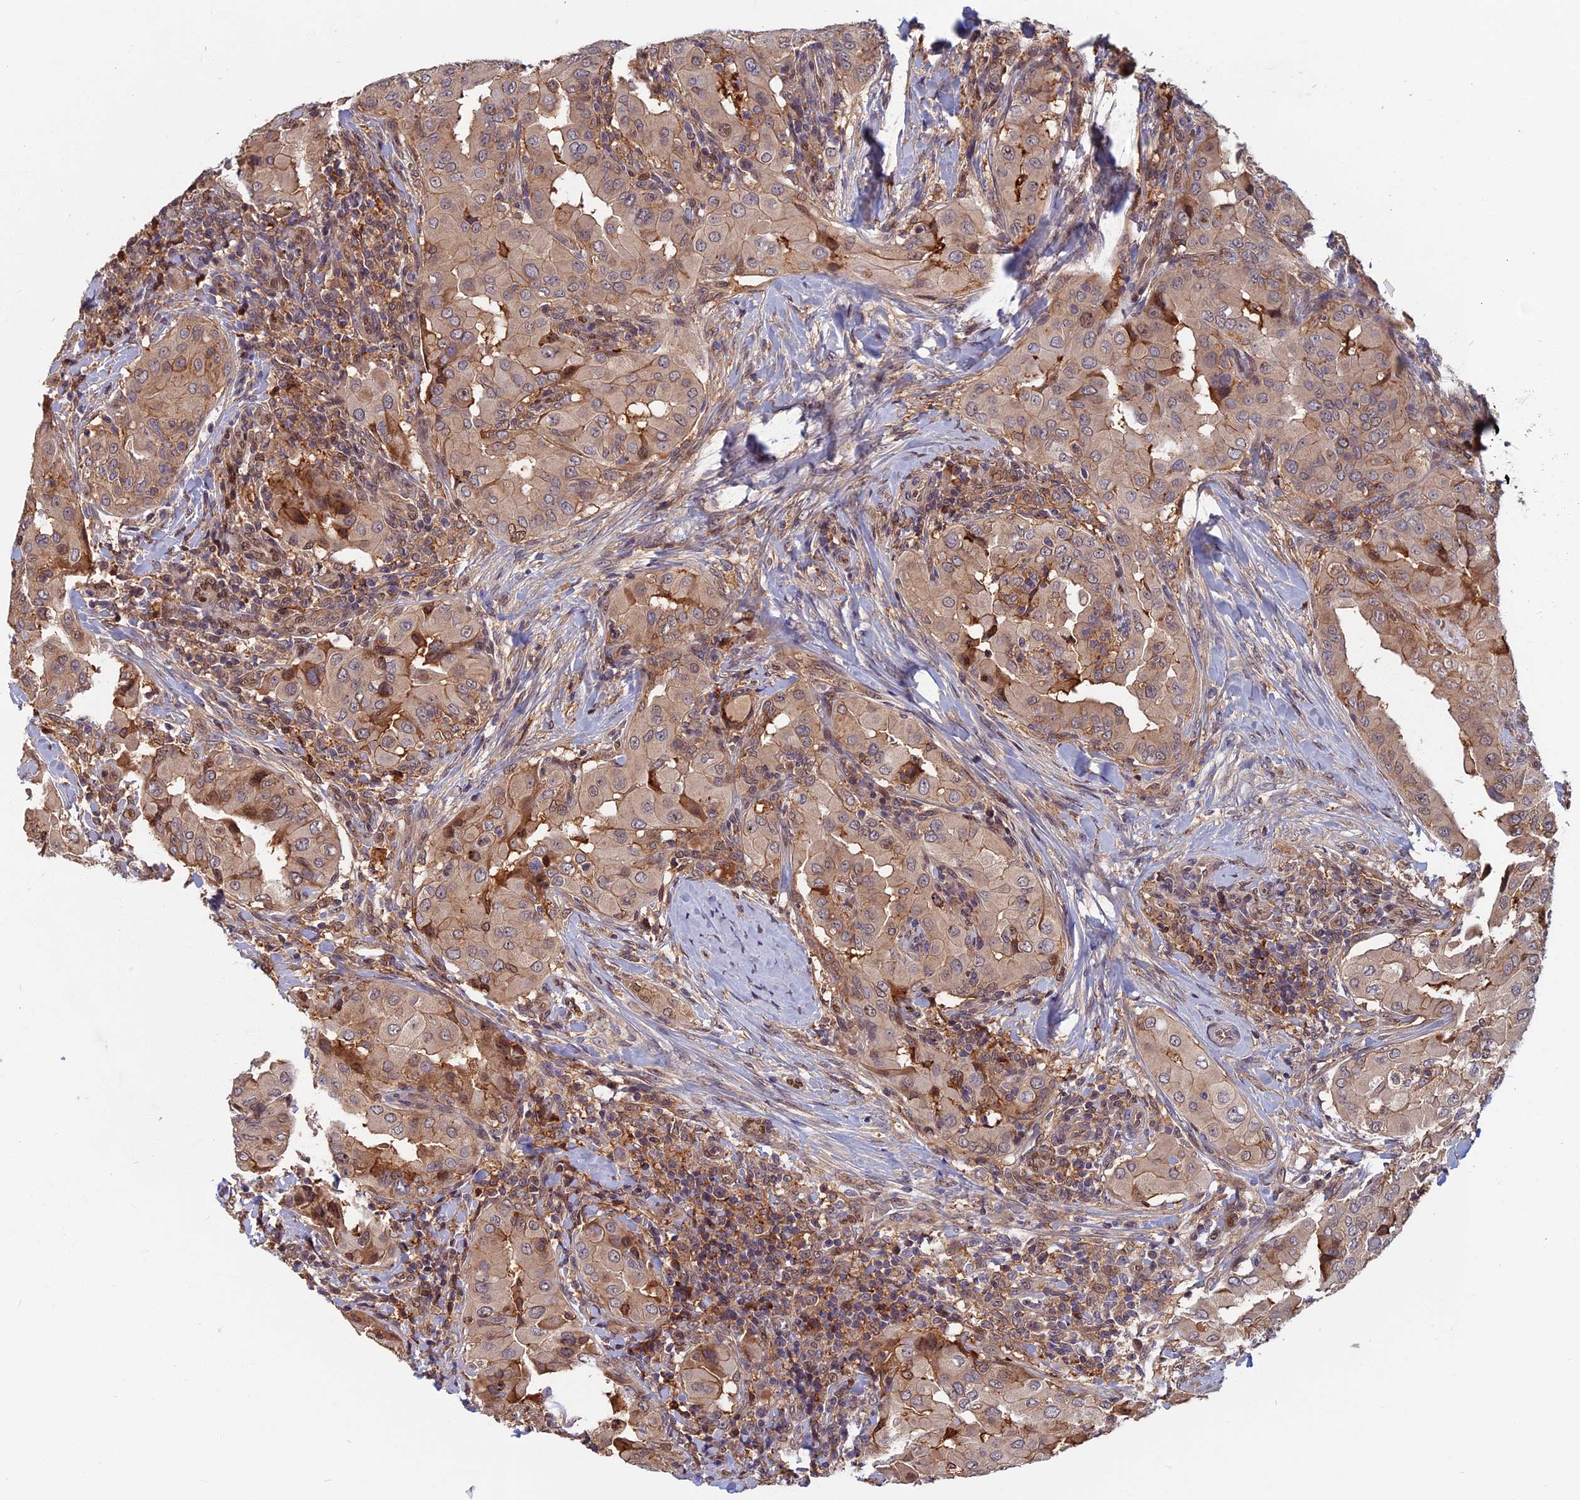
{"staining": {"intensity": "moderate", "quantity": ">75%", "location": "cytoplasmic/membranous"}, "tissue": "thyroid cancer", "cell_type": "Tumor cells", "image_type": "cancer", "snomed": [{"axis": "morphology", "description": "Papillary adenocarcinoma, NOS"}, {"axis": "topography", "description": "Thyroid gland"}], "caption": "Thyroid cancer tissue shows moderate cytoplasmic/membranous positivity in about >75% of tumor cells", "gene": "SPG11", "patient": {"sex": "male", "age": 33}}